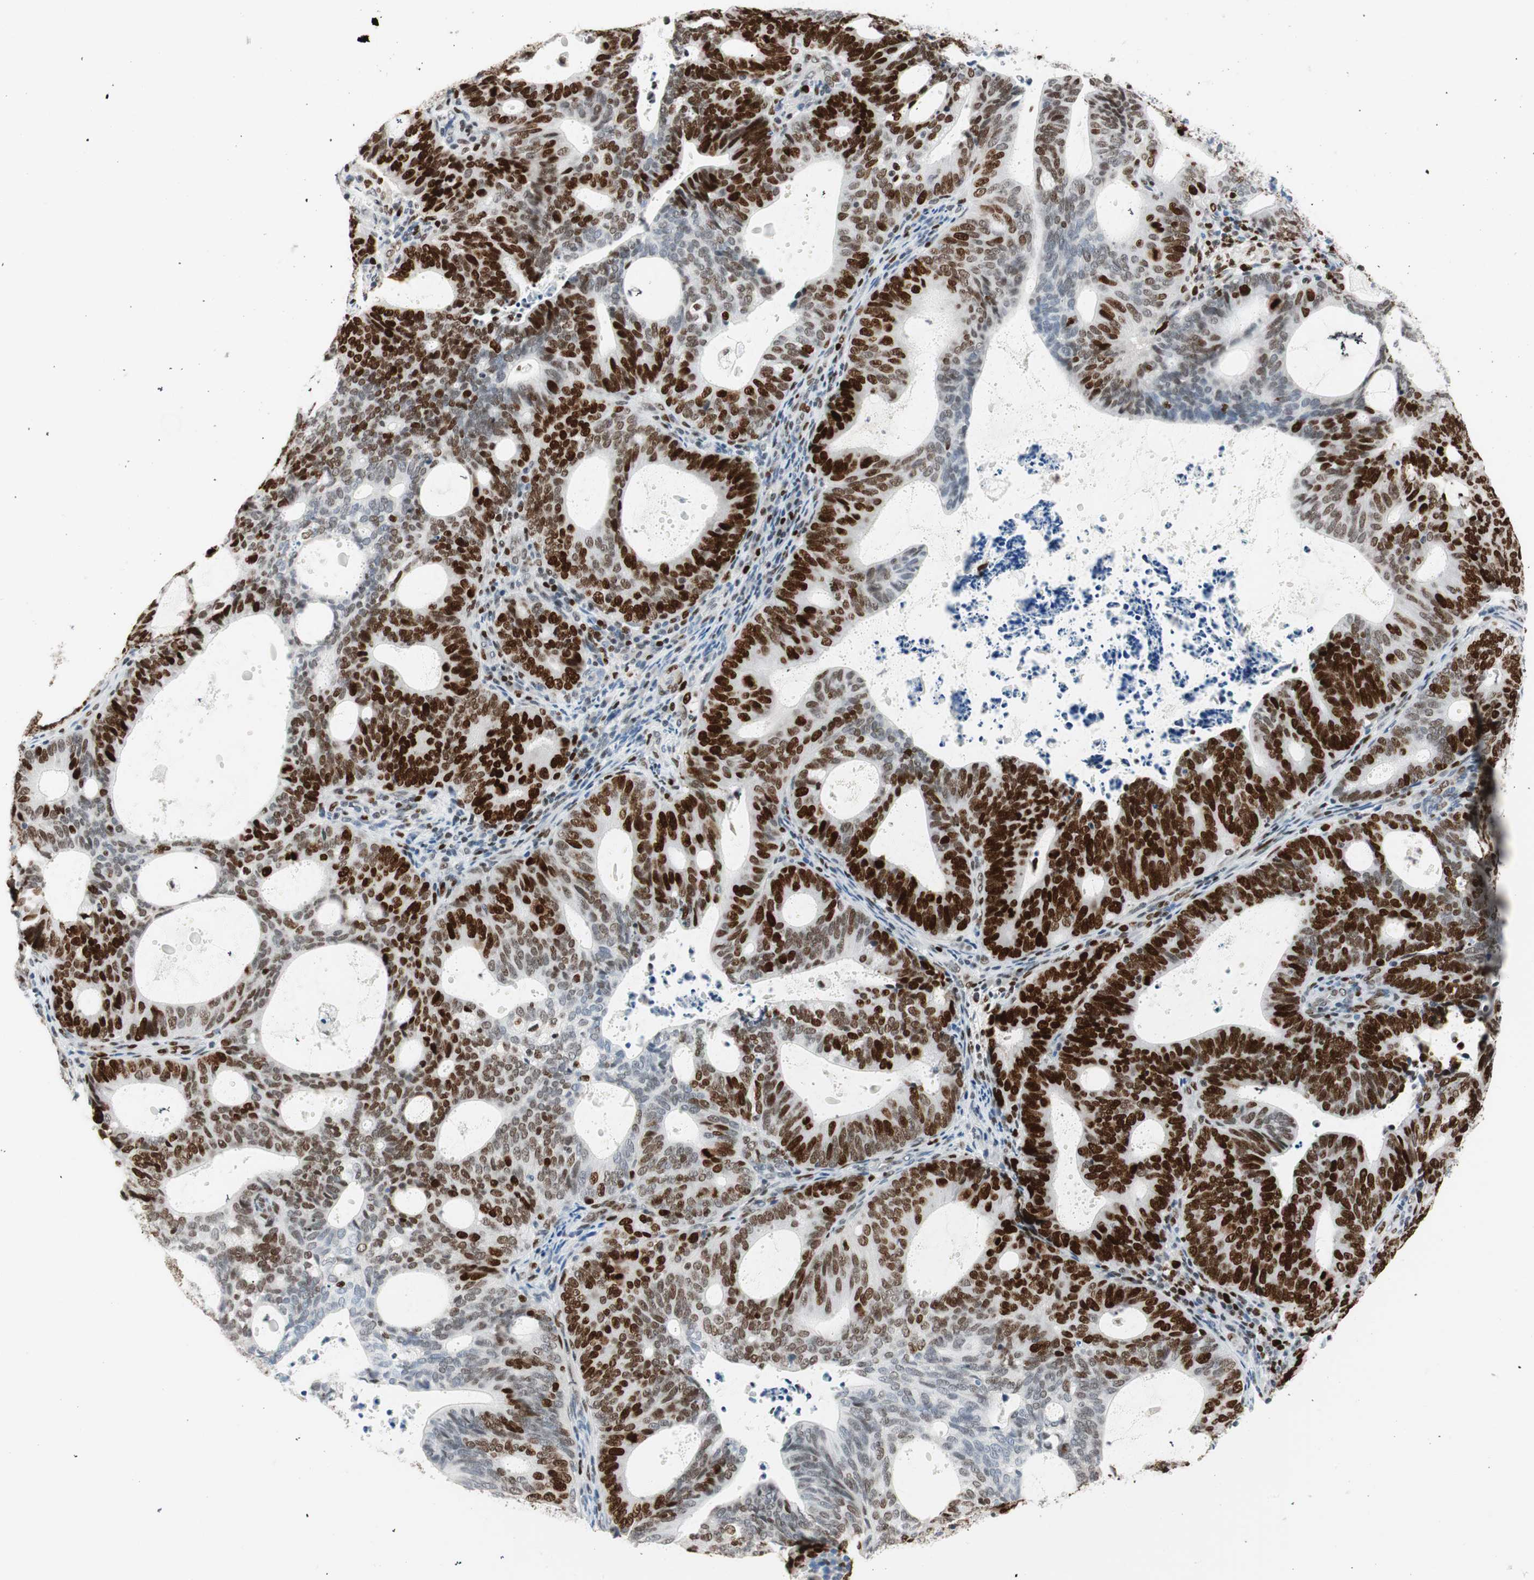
{"staining": {"intensity": "strong", "quantity": "25%-75%", "location": "nuclear"}, "tissue": "endometrial cancer", "cell_type": "Tumor cells", "image_type": "cancer", "snomed": [{"axis": "morphology", "description": "Adenocarcinoma, NOS"}, {"axis": "topography", "description": "Uterus"}], "caption": "Immunohistochemistry staining of endometrial cancer (adenocarcinoma), which shows high levels of strong nuclear expression in approximately 25%-75% of tumor cells indicating strong nuclear protein positivity. The staining was performed using DAB (brown) for protein detection and nuclei were counterstained in hematoxylin (blue).", "gene": "EZH2", "patient": {"sex": "female", "age": 83}}